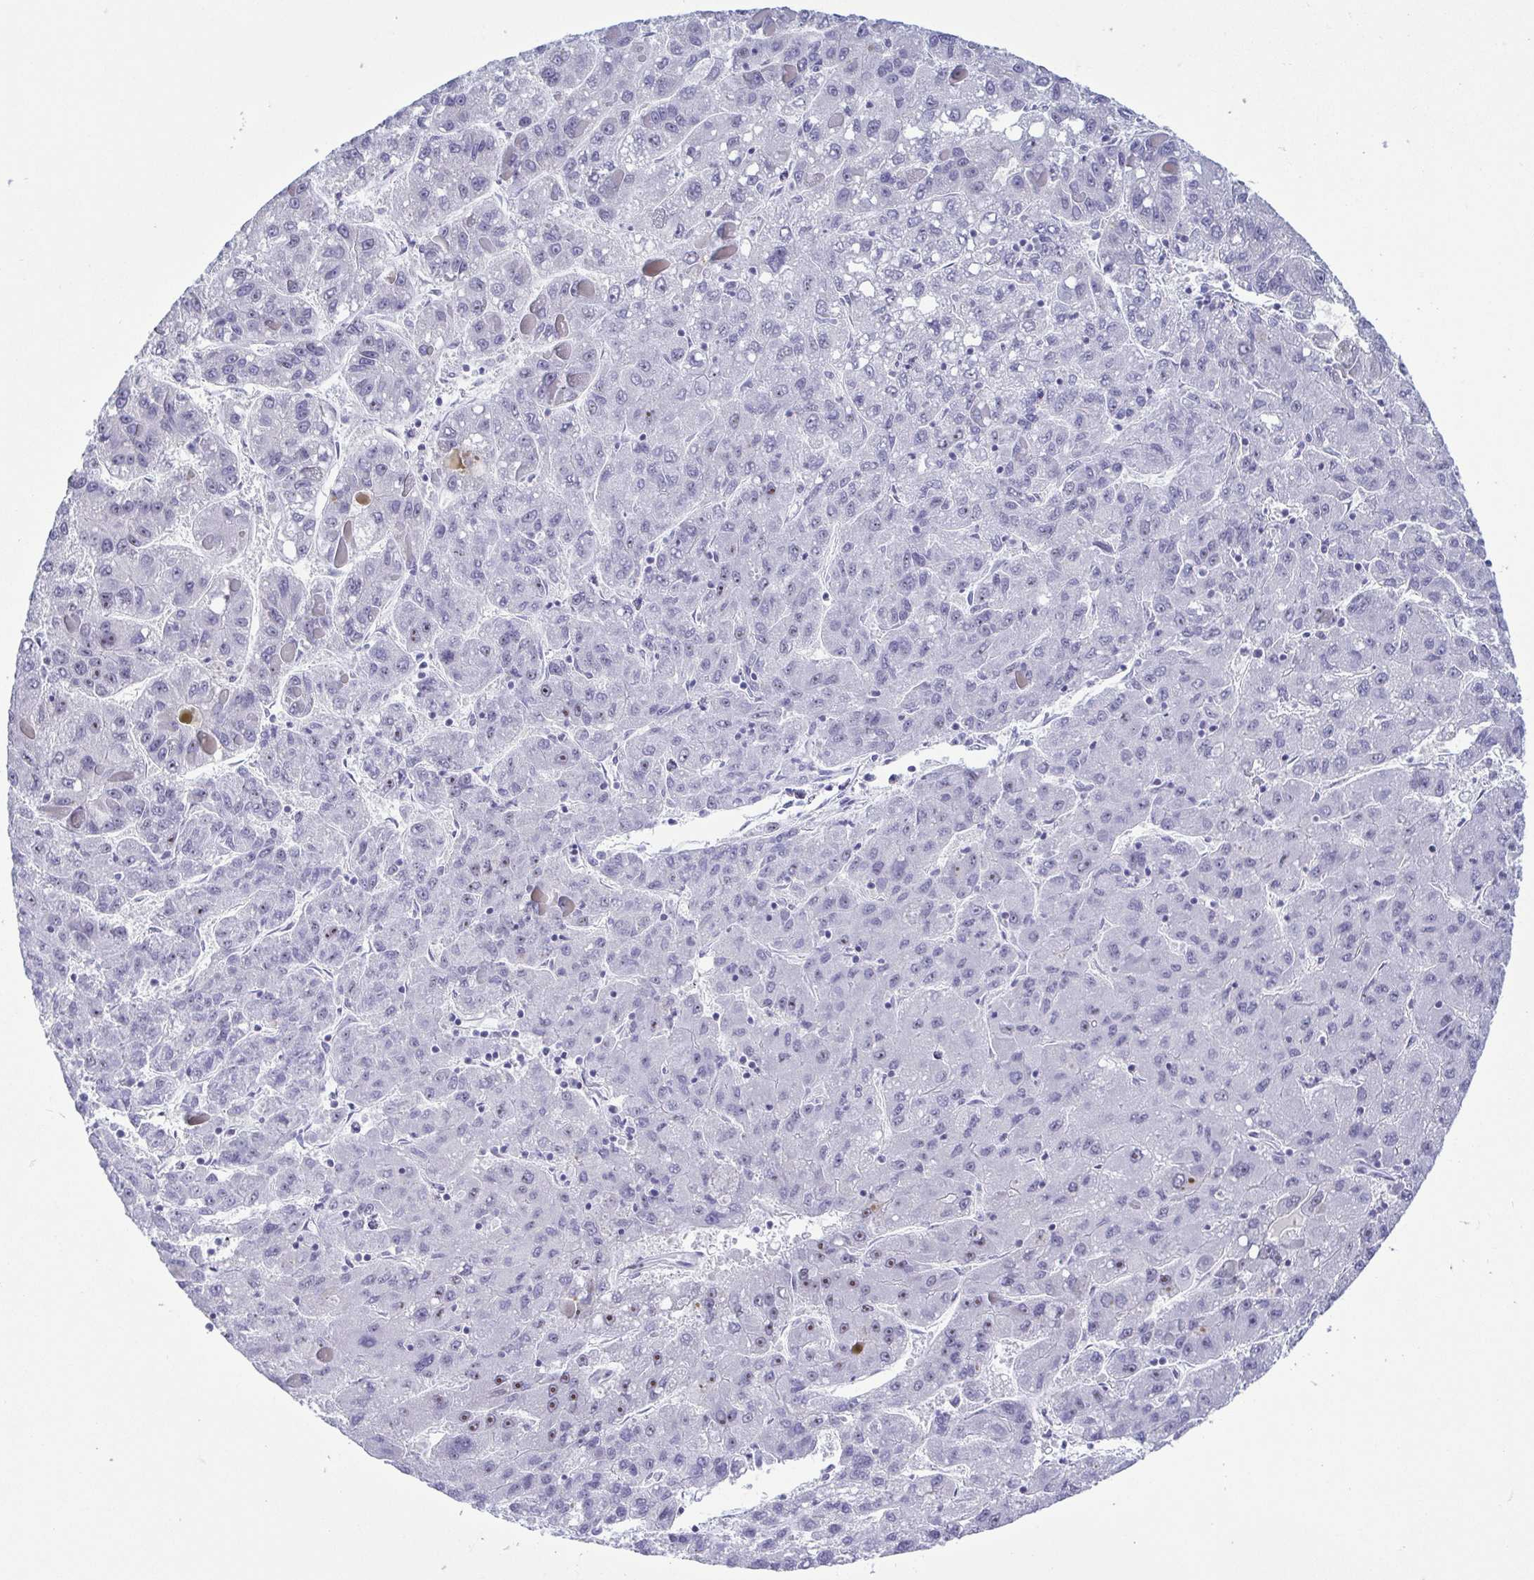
{"staining": {"intensity": "weak", "quantity": "<25%", "location": "nuclear"}, "tissue": "liver cancer", "cell_type": "Tumor cells", "image_type": "cancer", "snomed": [{"axis": "morphology", "description": "Carcinoma, Hepatocellular, NOS"}, {"axis": "topography", "description": "Liver"}], "caption": "Immunohistochemistry (IHC) photomicrograph of neoplastic tissue: human liver cancer (hepatocellular carcinoma) stained with DAB (3,3'-diaminobenzidine) shows no significant protein expression in tumor cells.", "gene": "BZW1", "patient": {"sex": "female", "age": 82}}